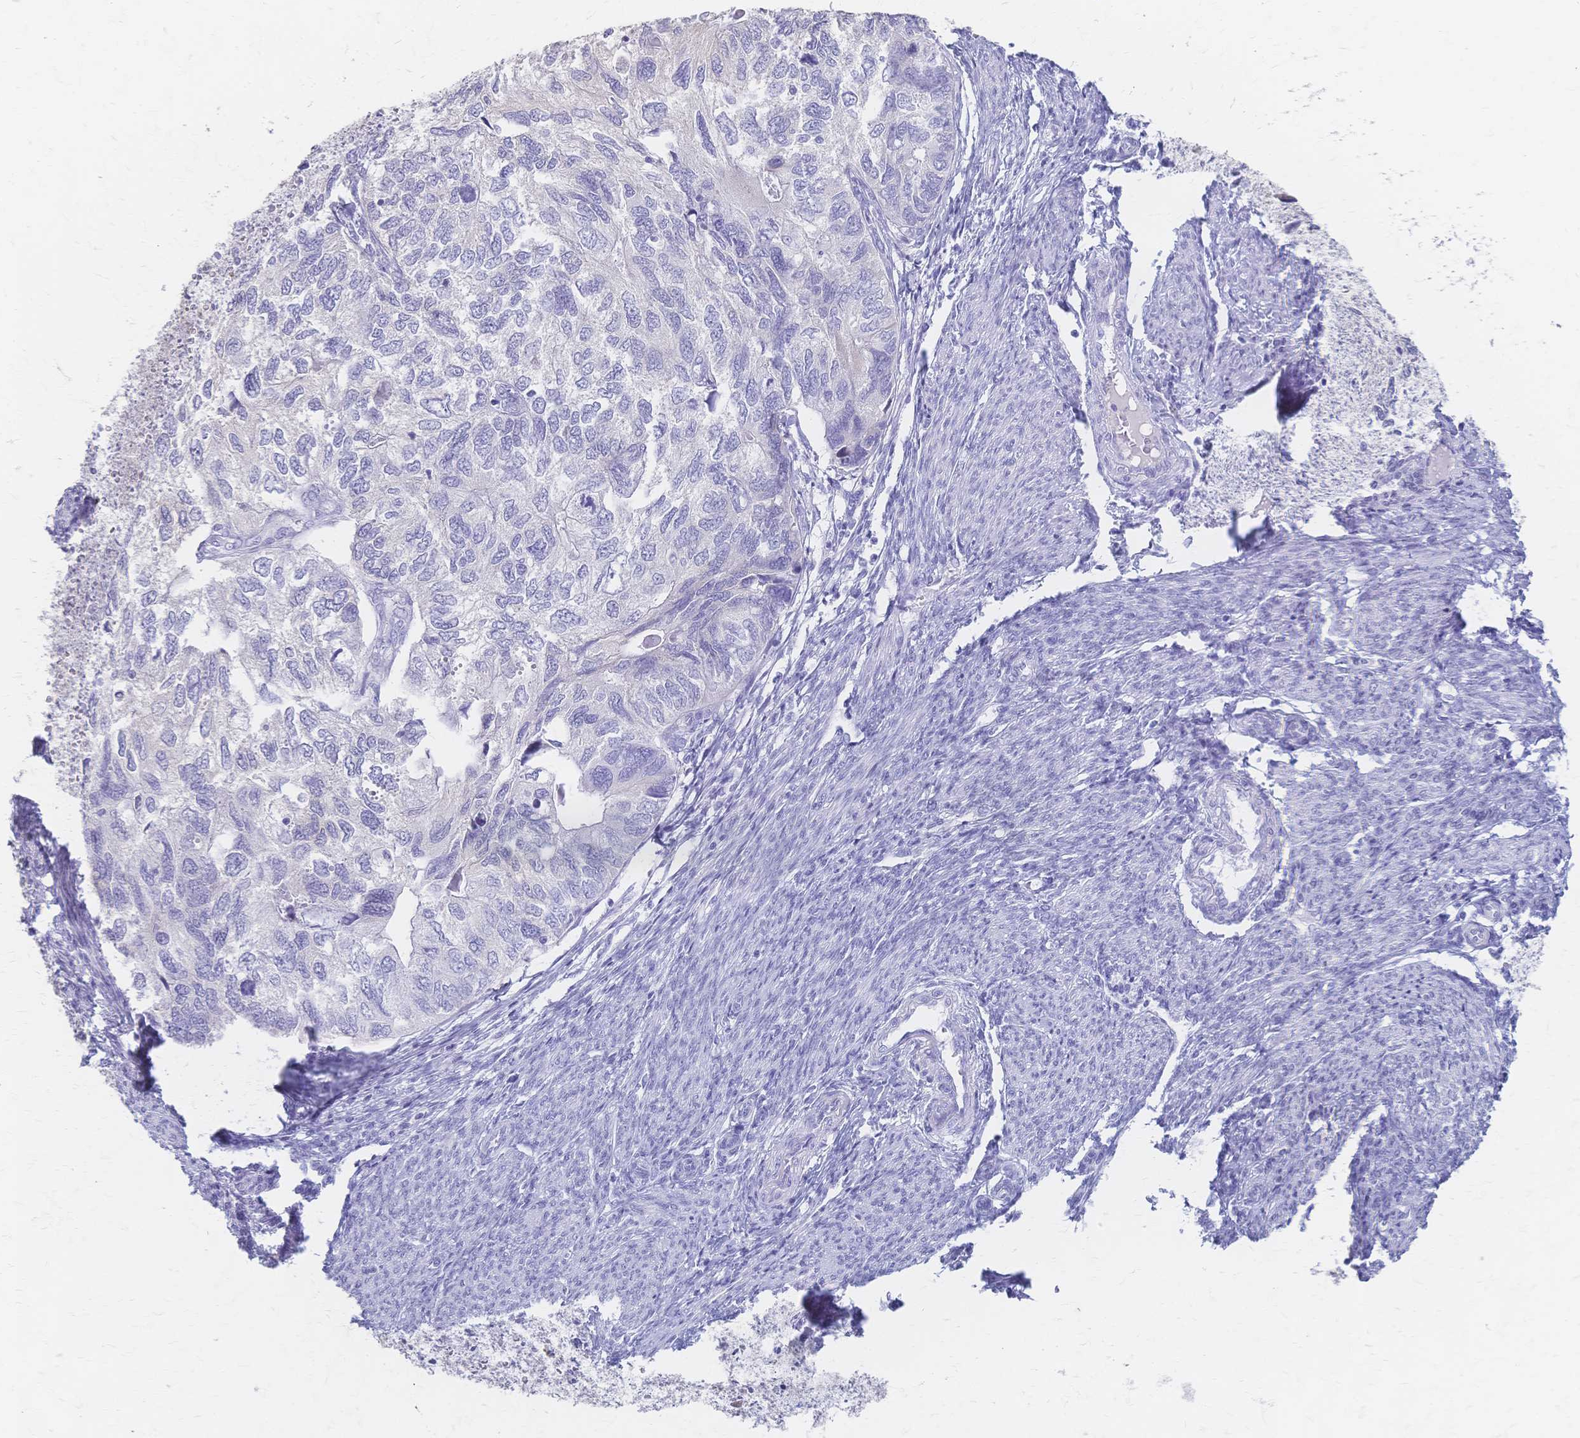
{"staining": {"intensity": "negative", "quantity": "none", "location": "none"}, "tissue": "endometrial cancer", "cell_type": "Tumor cells", "image_type": "cancer", "snomed": [{"axis": "morphology", "description": "Carcinoma, NOS"}, {"axis": "topography", "description": "Uterus"}], "caption": "Carcinoma (endometrial) was stained to show a protein in brown. There is no significant positivity in tumor cells. (DAB immunohistochemistry (IHC) with hematoxylin counter stain).", "gene": "CYB5A", "patient": {"sex": "female", "age": 76}}